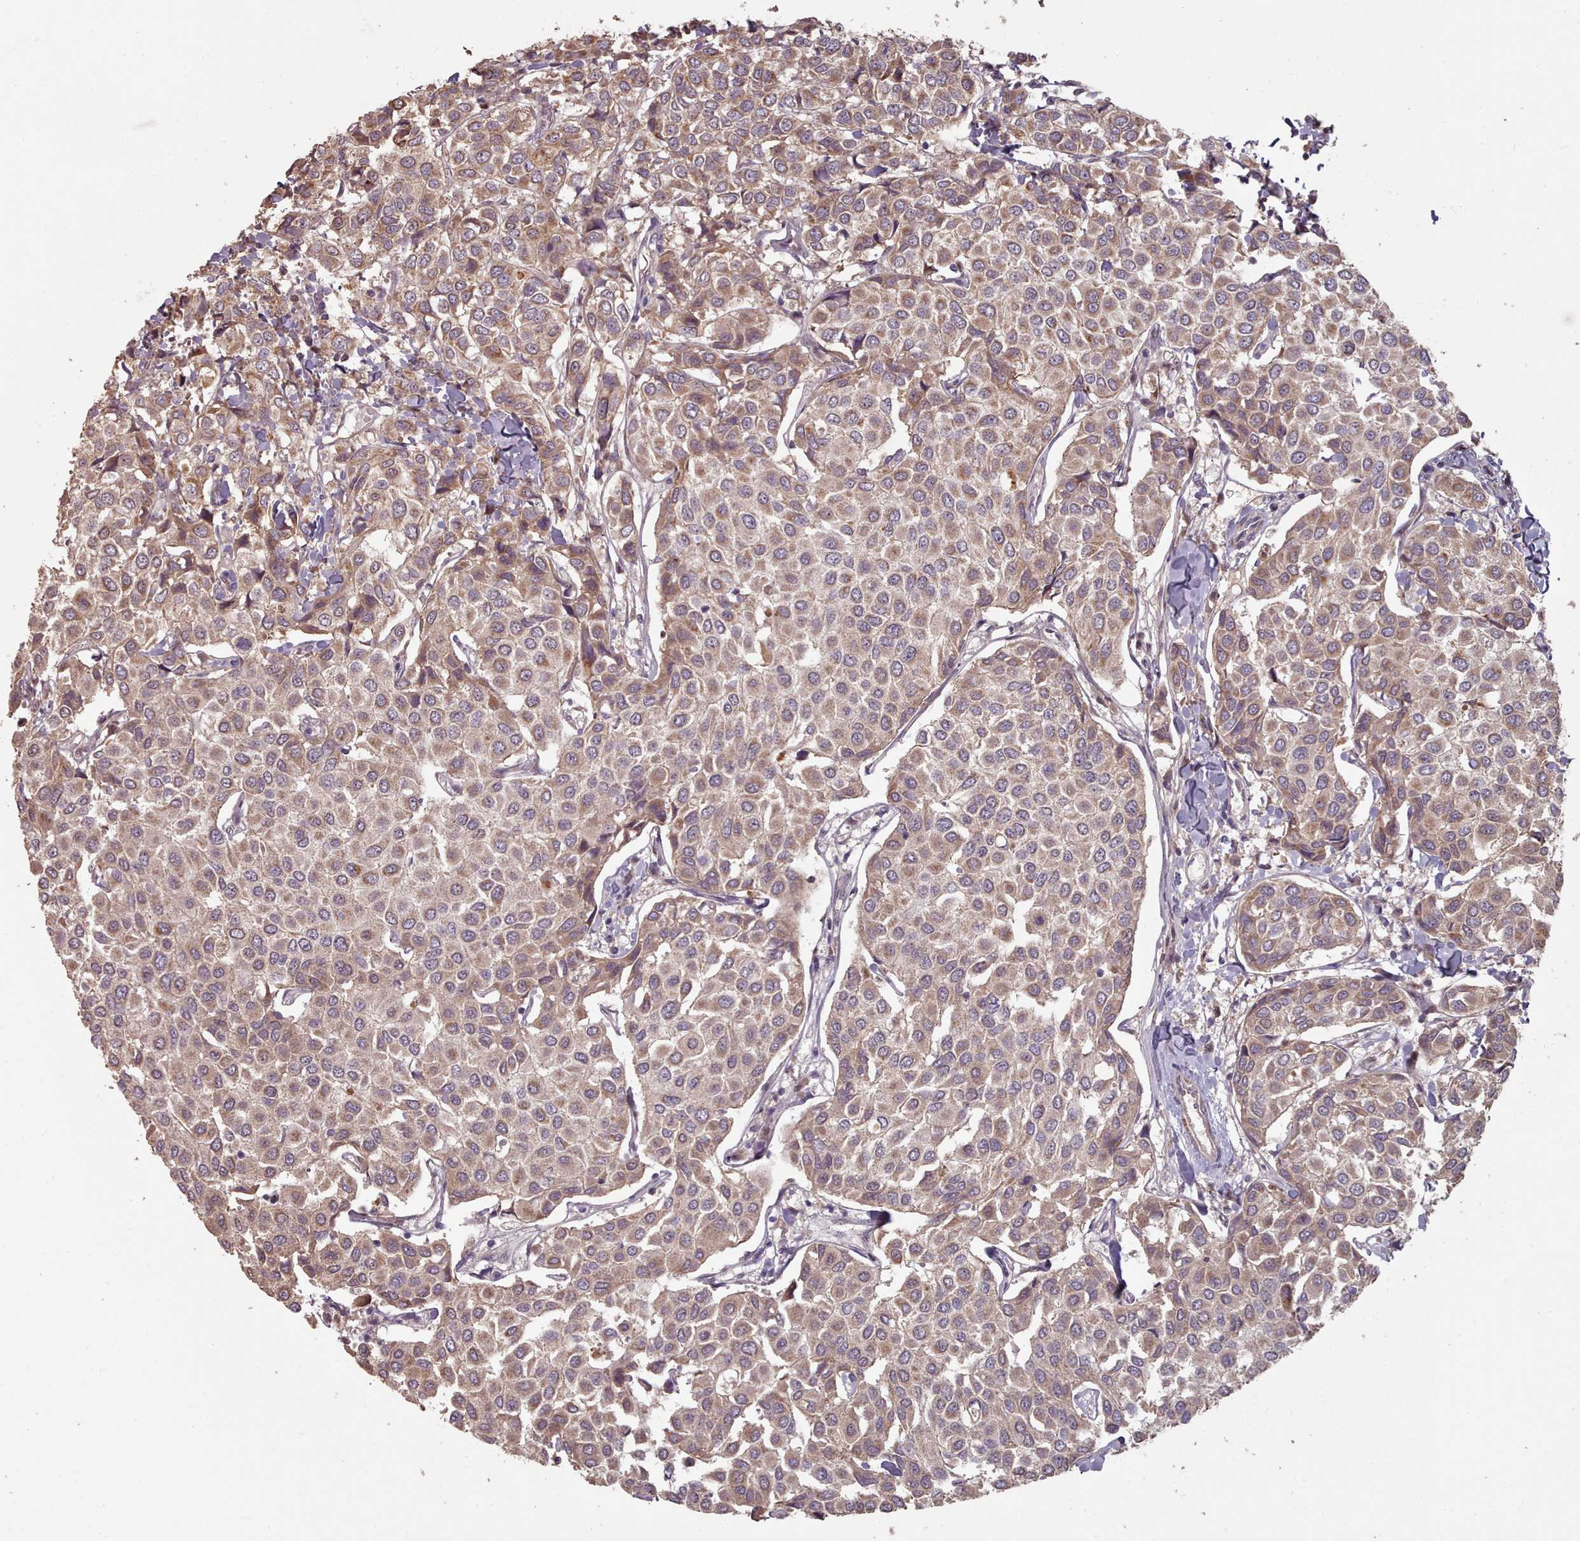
{"staining": {"intensity": "moderate", "quantity": ">75%", "location": "cytoplasmic/membranous"}, "tissue": "breast cancer", "cell_type": "Tumor cells", "image_type": "cancer", "snomed": [{"axis": "morphology", "description": "Duct carcinoma"}, {"axis": "topography", "description": "Breast"}], "caption": "Moderate cytoplasmic/membranous staining is seen in approximately >75% of tumor cells in breast cancer (invasive ductal carcinoma).", "gene": "ERCC6L", "patient": {"sex": "female", "age": 55}}